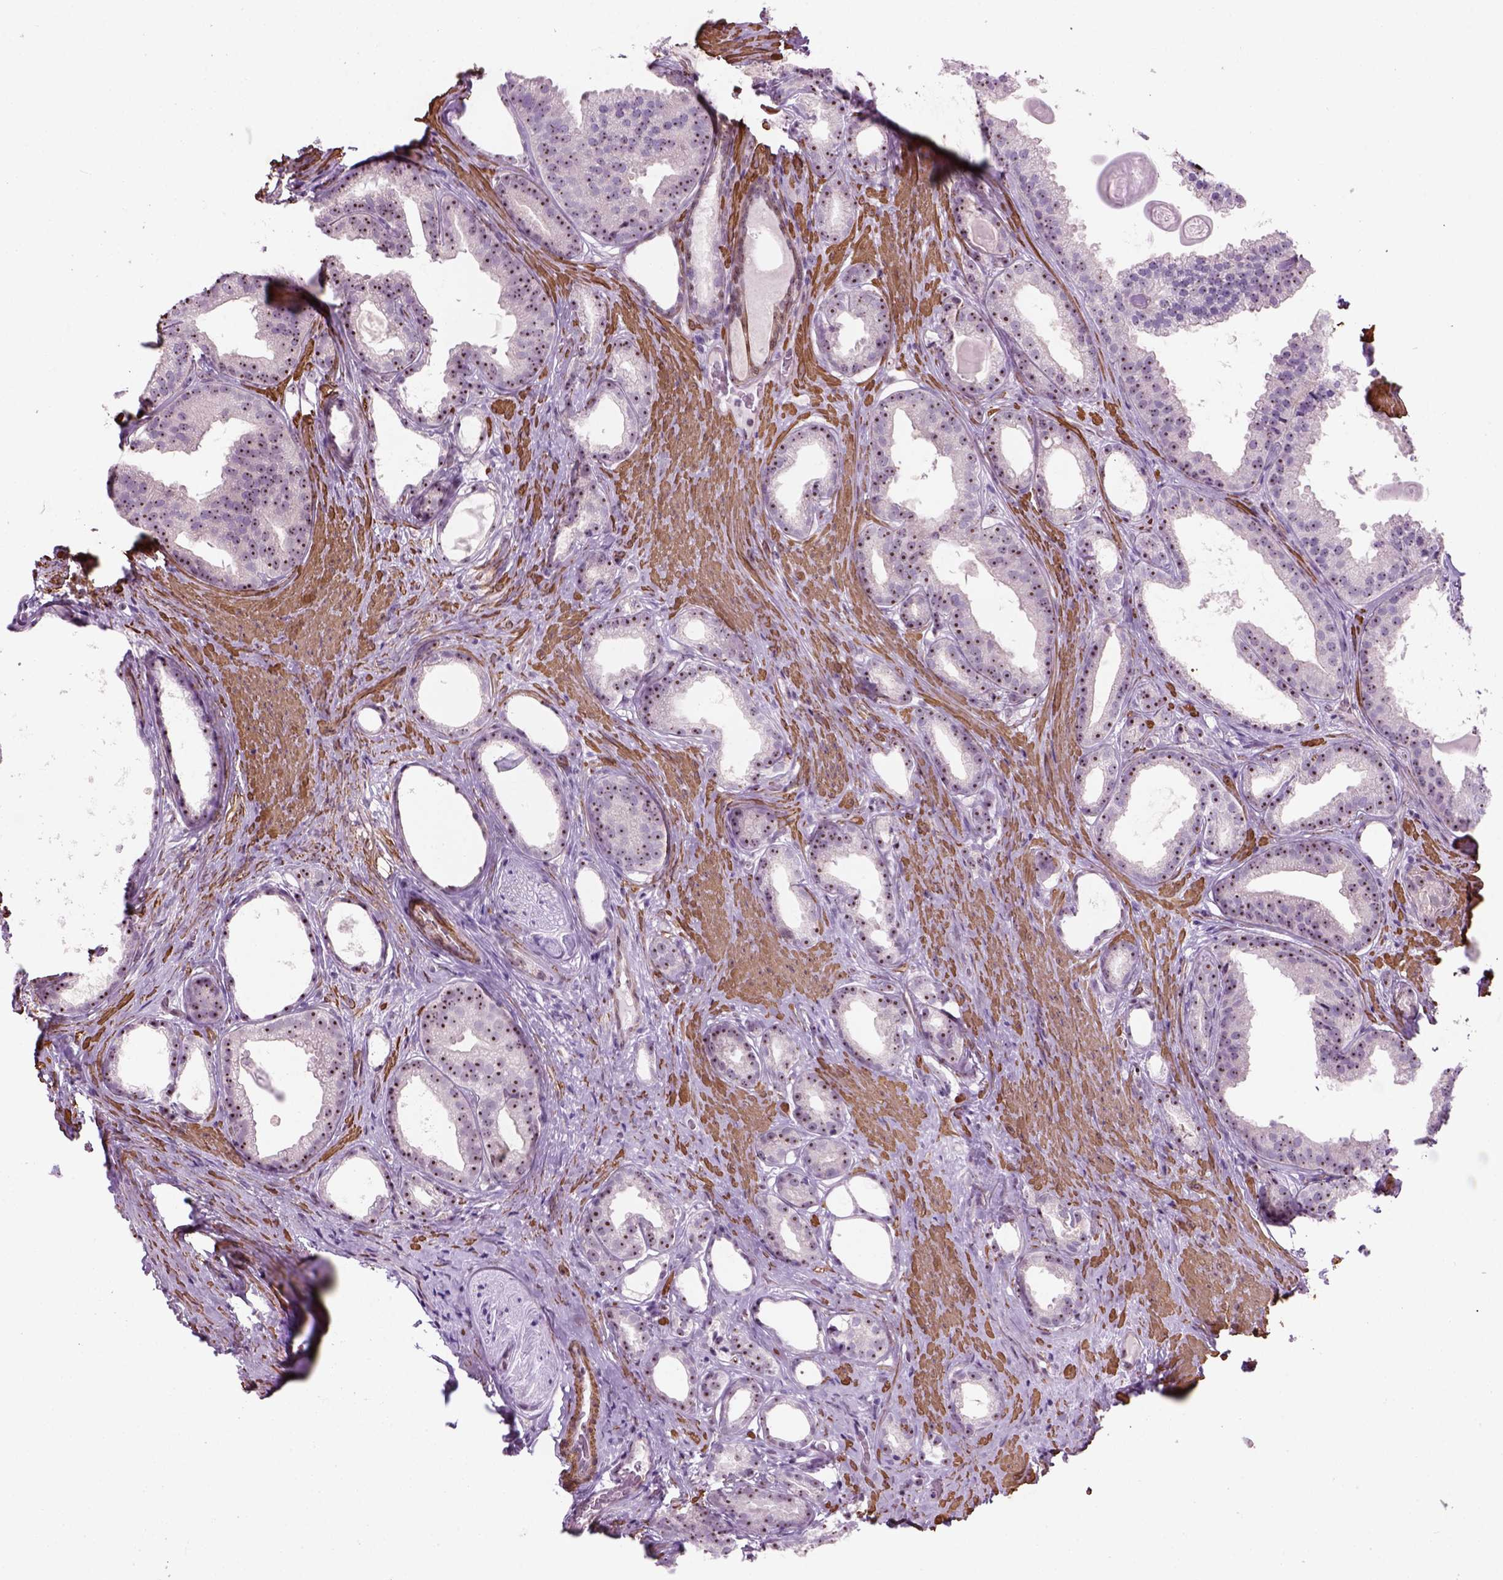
{"staining": {"intensity": "strong", "quantity": "<25%", "location": "nuclear"}, "tissue": "prostate cancer", "cell_type": "Tumor cells", "image_type": "cancer", "snomed": [{"axis": "morphology", "description": "Adenocarcinoma, Low grade"}, {"axis": "topography", "description": "Prostate"}], "caption": "Protein staining shows strong nuclear expression in about <25% of tumor cells in low-grade adenocarcinoma (prostate). The protein of interest is shown in brown color, while the nuclei are stained blue.", "gene": "RRS1", "patient": {"sex": "male", "age": 65}}